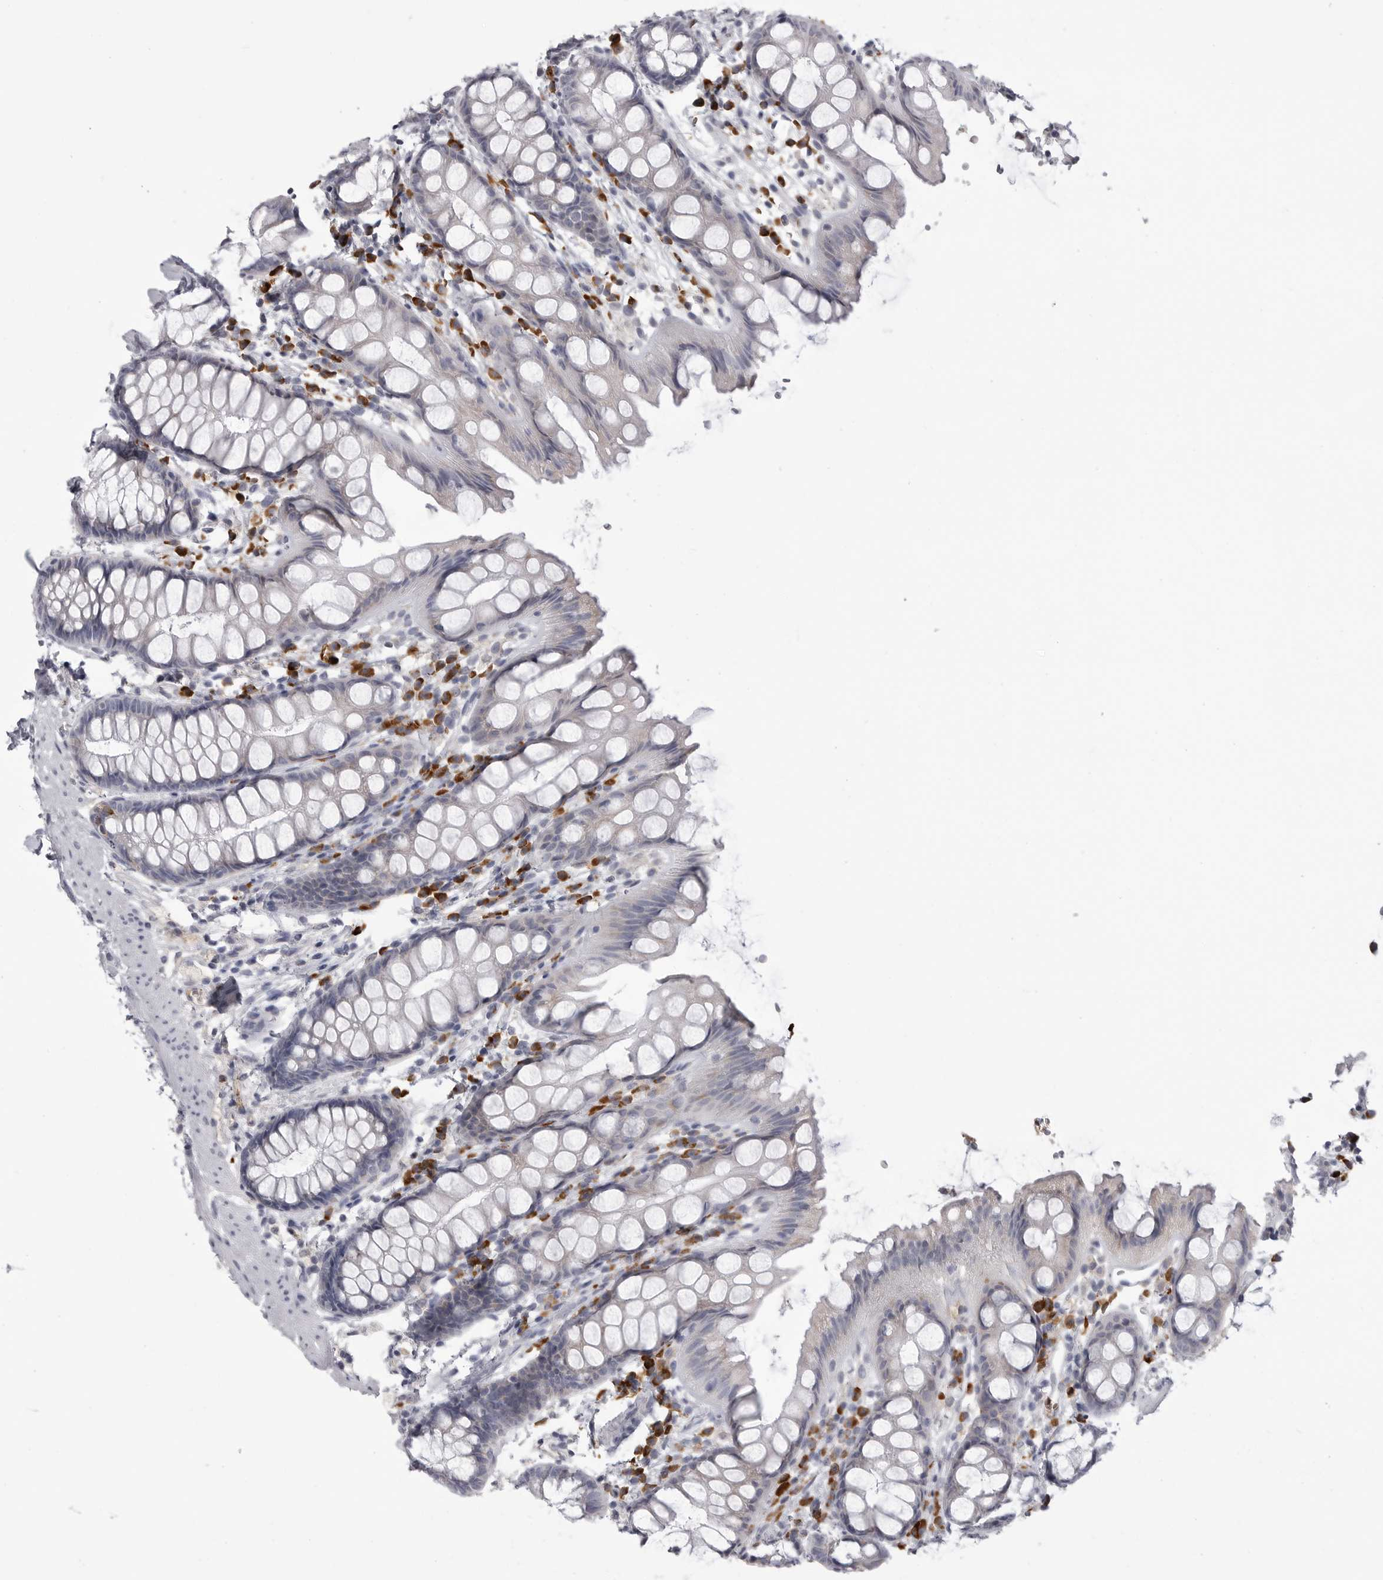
{"staining": {"intensity": "moderate", "quantity": "<25%", "location": "cytoplasmic/membranous"}, "tissue": "rectum", "cell_type": "Glandular cells", "image_type": "normal", "snomed": [{"axis": "morphology", "description": "Normal tissue, NOS"}, {"axis": "topography", "description": "Rectum"}], "caption": "Moderate cytoplasmic/membranous expression is appreciated in approximately <25% of glandular cells in unremarkable rectum. (DAB = brown stain, brightfield microscopy at high magnification).", "gene": "FKBP2", "patient": {"sex": "female", "age": 65}}